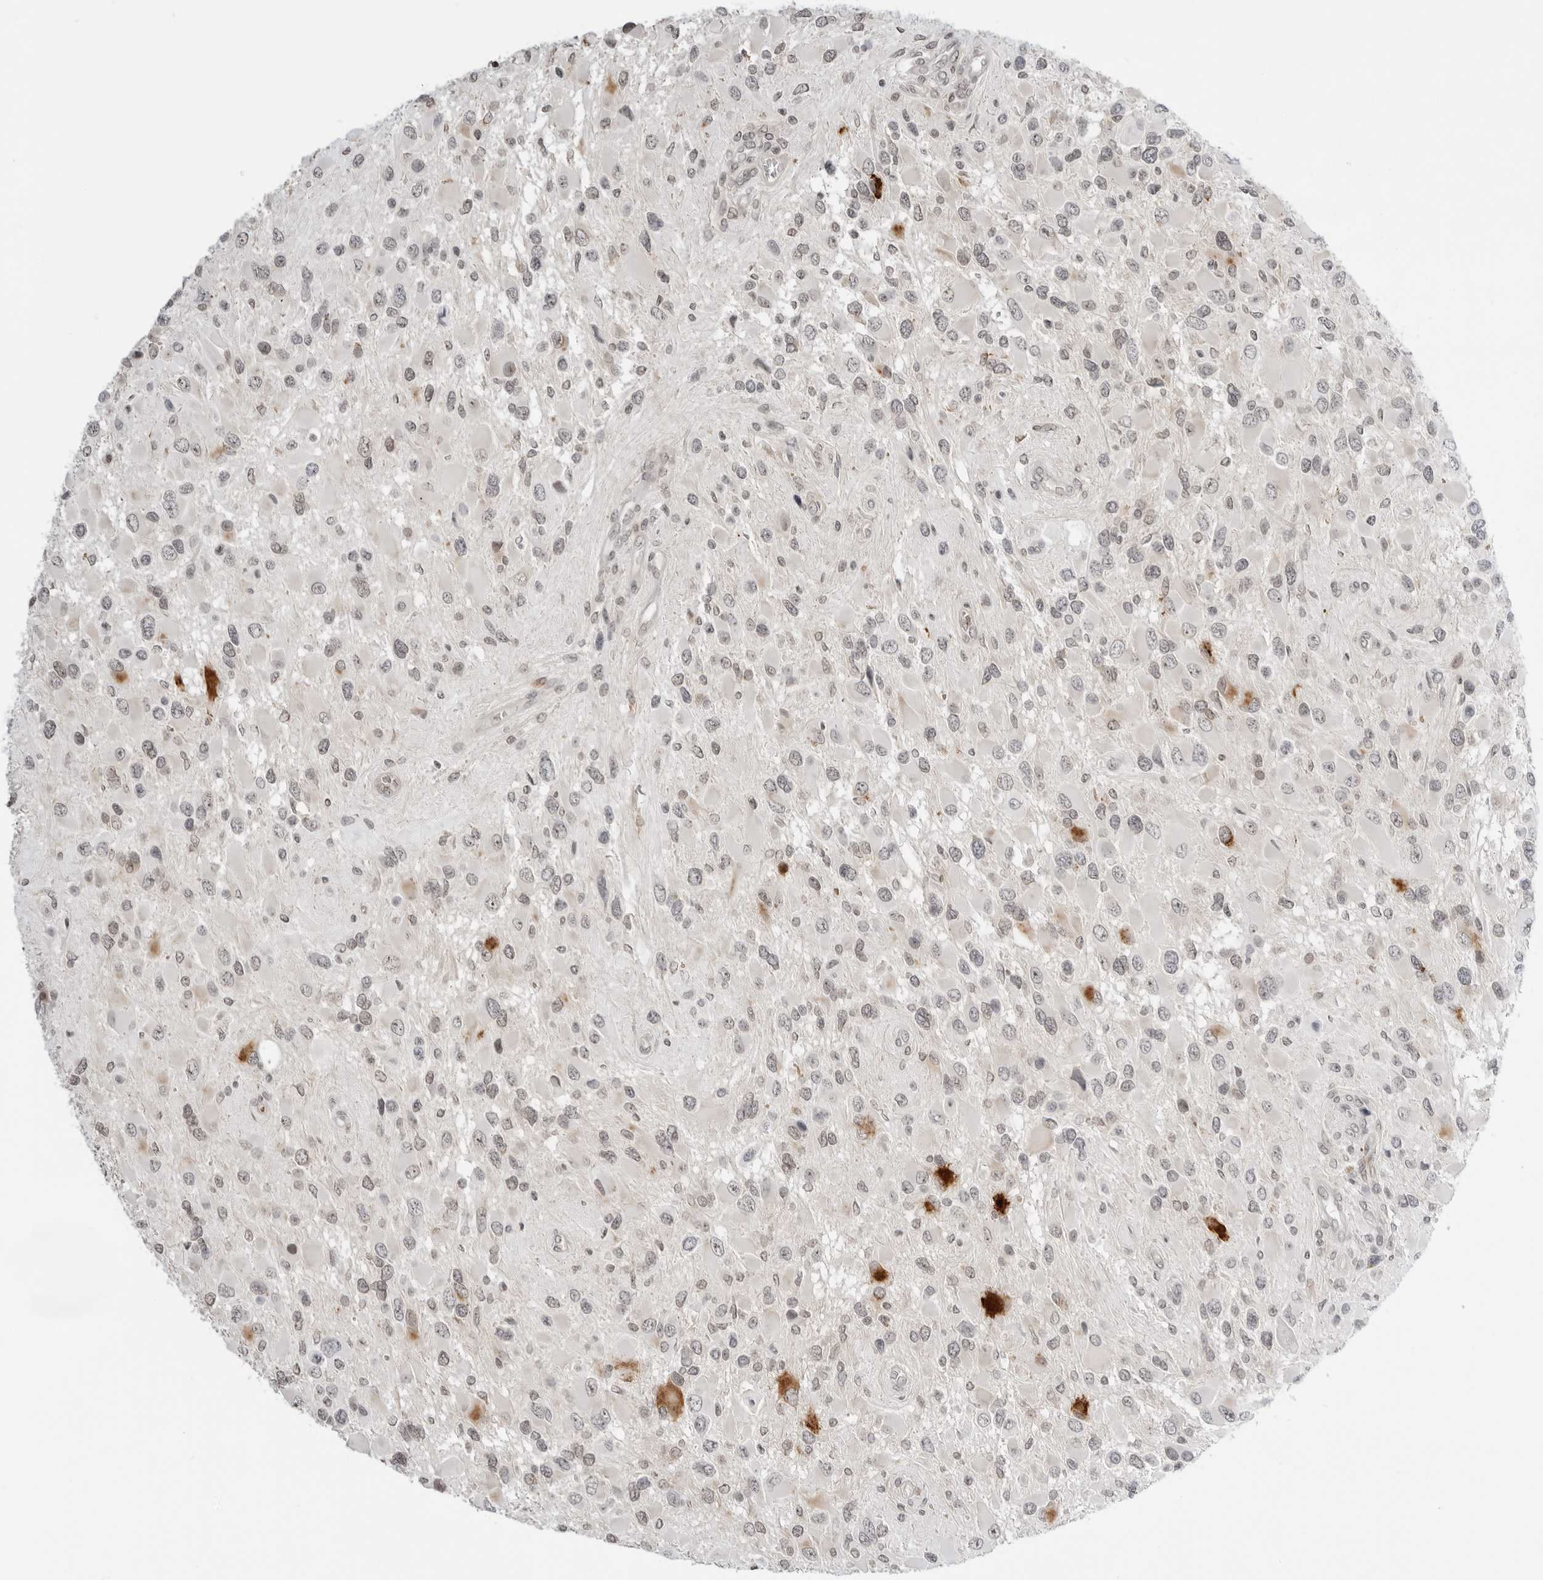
{"staining": {"intensity": "weak", "quantity": ">75%", "location": "nuclear"}, "tissue": "glioma", "cell_type": "Tumor cells", "image_type": "cancer", "snomed": [{"axis": "morphology", "description": "Glioma, malignant, High grade"}, {"axis": "topography", "description": "Brain"}], "caption": "An IHC photomicrograph of neoplastic tissue is shown. Protein staining in brown labels weak nuclear positivity in glioma within tumor cells.", "gene": "SUGCT", "patient": {"sex": "male", "age": 53}}